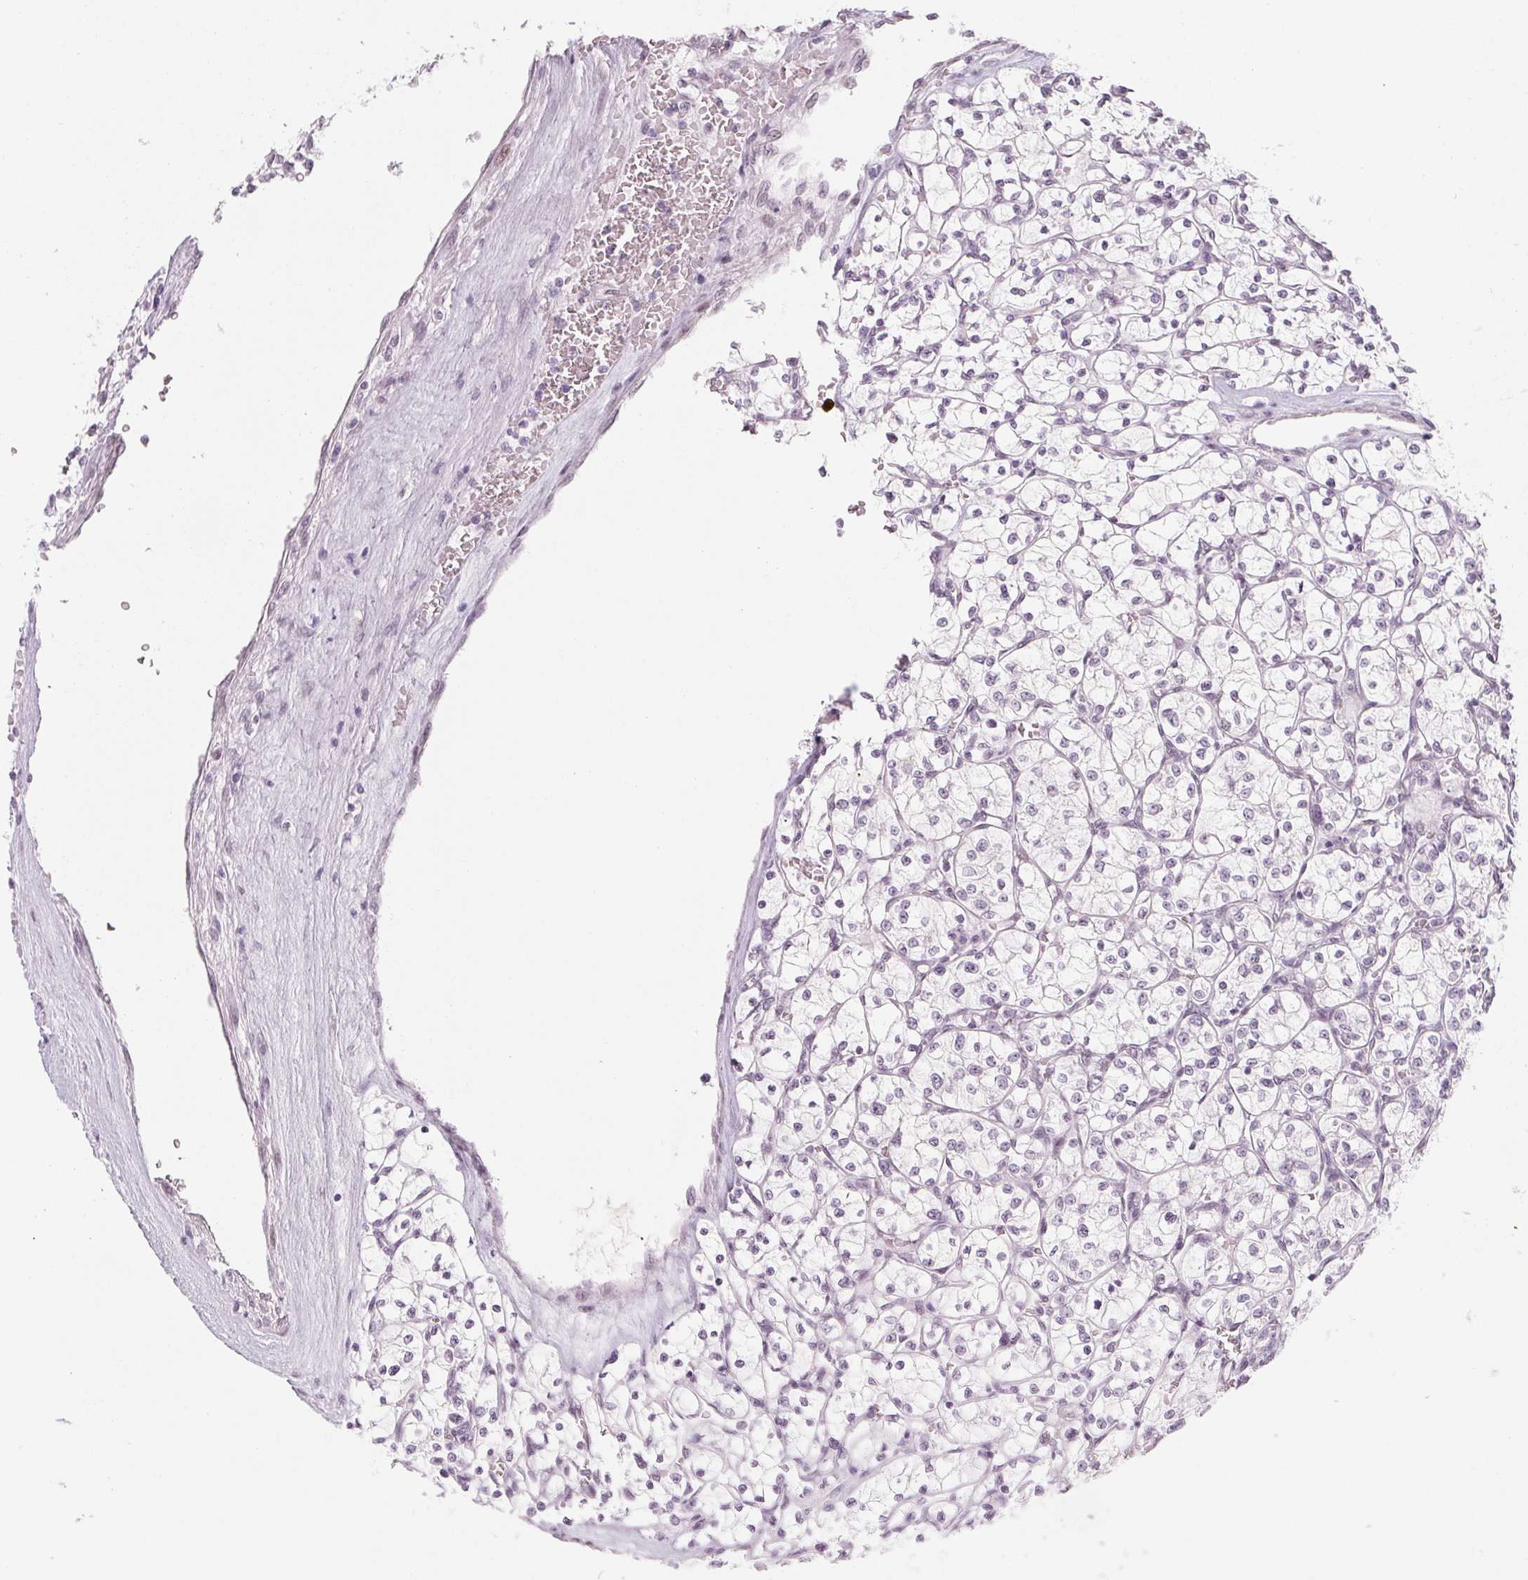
{"staining": {"intensity": "negative", "quantity": "none", "location": "none"}, "tissue": "renal cancer", "cell_type": "Tumor cells", "image_type": "cancer", "snomed": [{"axis": "morphology", "description": "Adenocarcinoma, NOS"}, {"axis": "topography", "description": "Kidney"}], "caption": "High power microscopy histopathology image of an immunohistochemistry micrograph of renal cancer, revealing no significant staining in tumor cells.", "gene": "KCNQ2", "patient": {"sex": "female", "age": 64}}